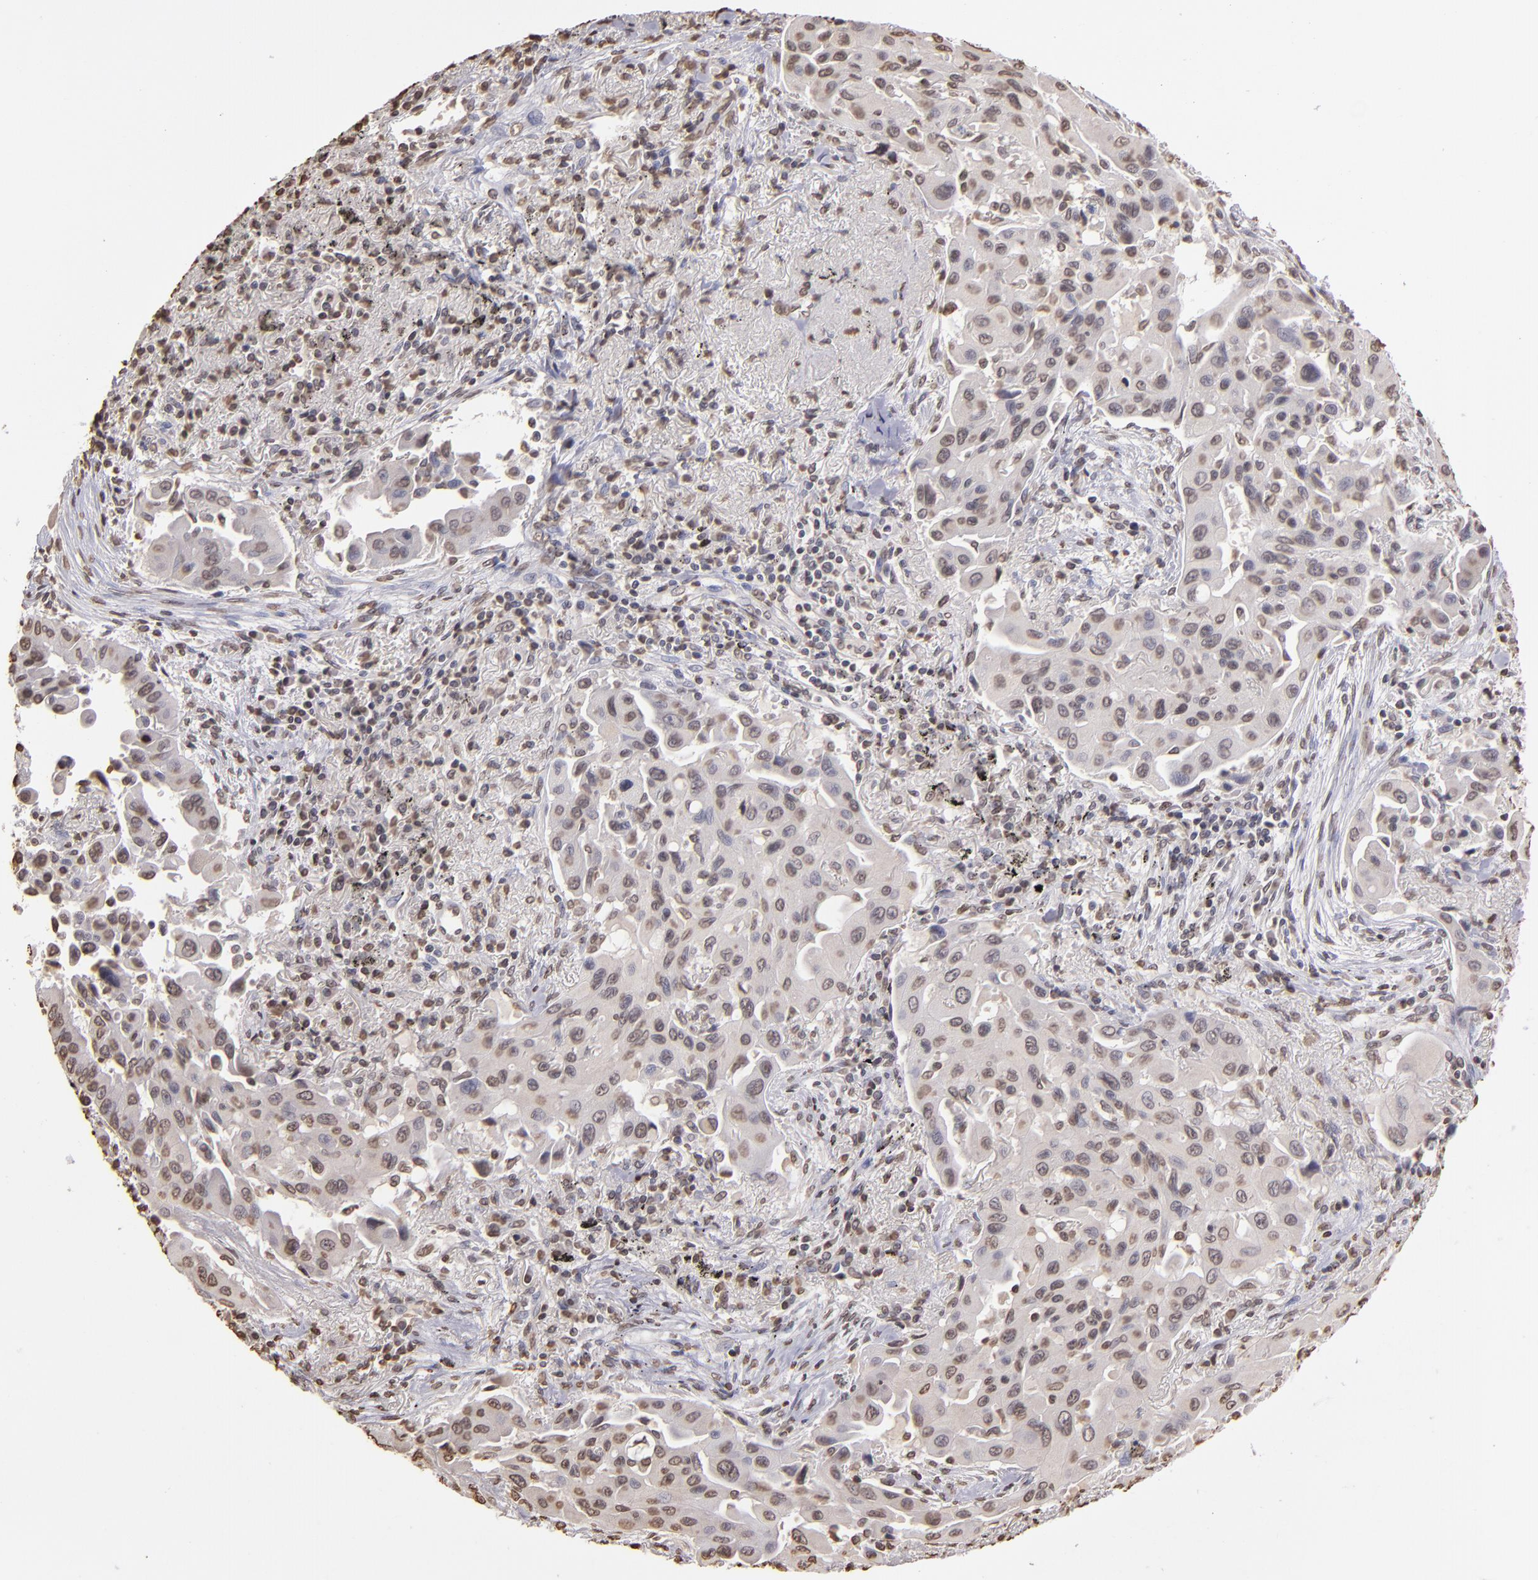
{"staining": {"intensity": "weak", "quantity": "<25%", "location": "nuclear"}, "tissue": "lung cancer", "cell_type": "Tumor cells", "image_type": "cancer", "snomed": [{"axis": "morphology", "description": "Adenocarcinoma, NOS"}, {"axis": "topography", "description": "Lung"}], "caption": "Tumor cells are negative for protein expression in human lung cancer. (DAB immunohistochemistry (IHC) with hematoxylin counter stain).", "gene": "LBX1", "patient": {"sex": "male", "age": 68}}